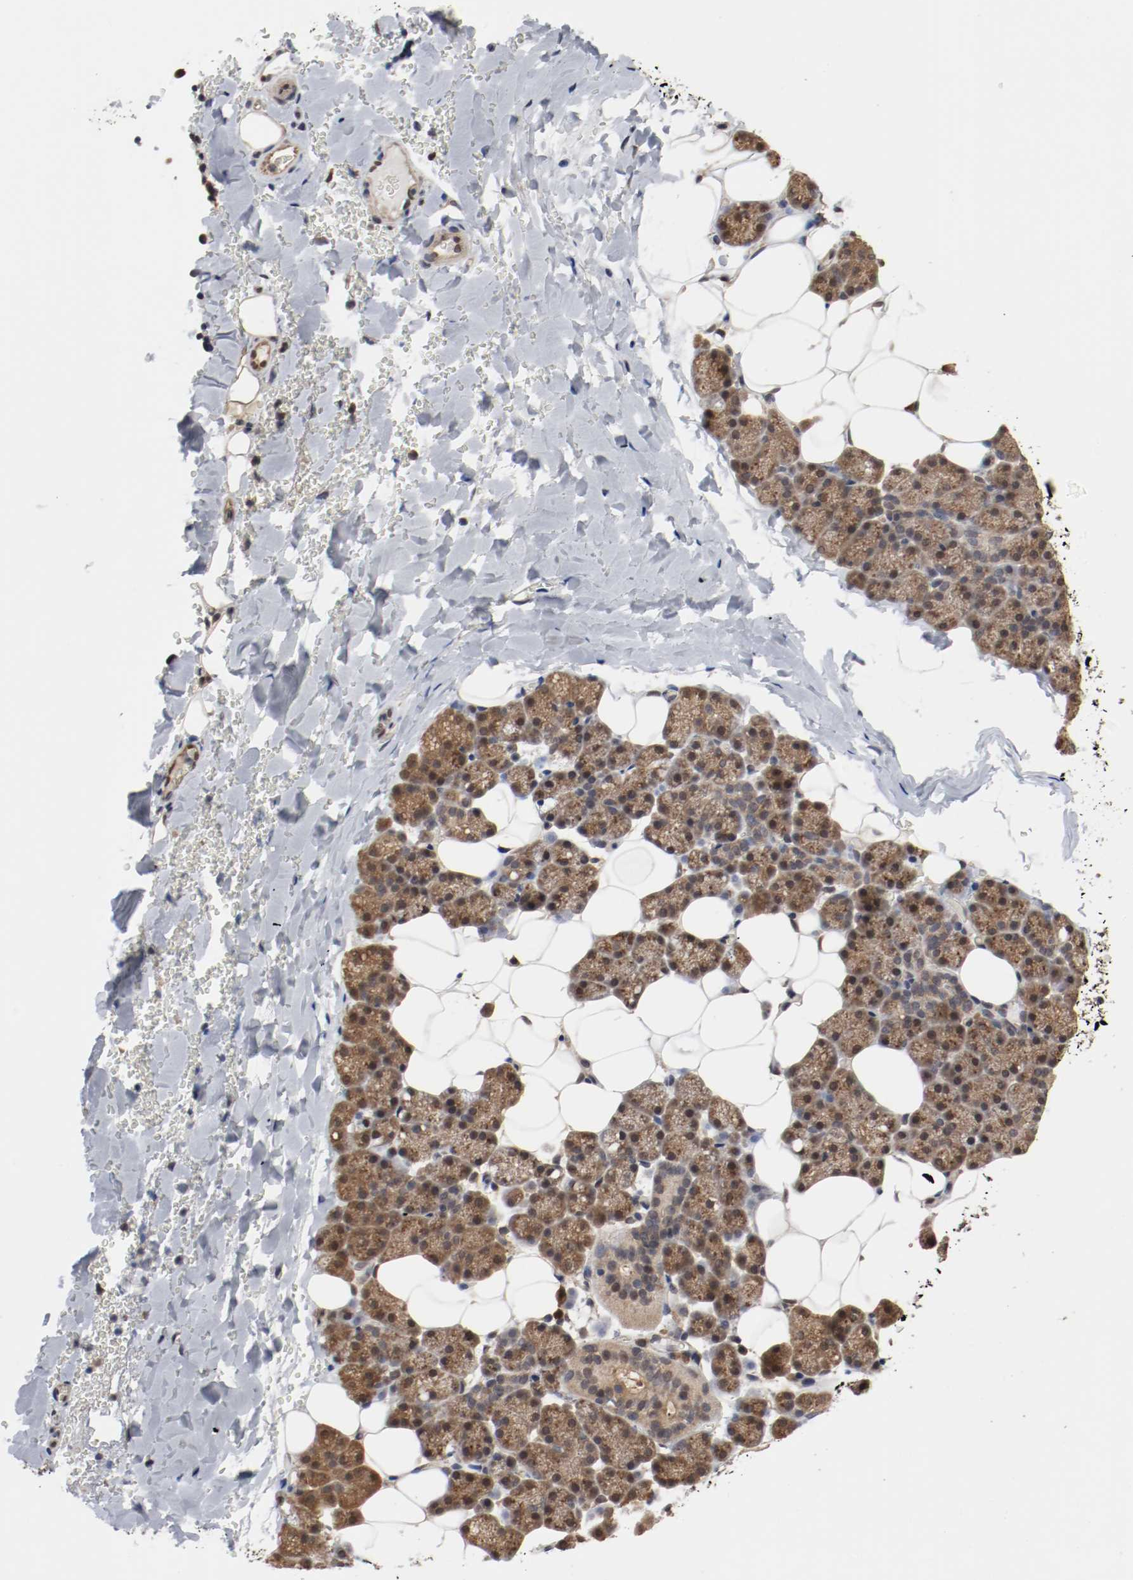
{"staining": {"intensity": "moderate", "quantity": ">75%", "location": "cytoplasmic/membranous,nuclear"}, "tissue": "salivary gland", "cell_type": "Glandular cells", "image_type": "normal", "snomed": [{"axis": "morphology", "description": "Normal tissue, NOS"}, {"axis": "topography", "description": "Lymph node"}, {"axis": "topography", "description": "Salivary gland"}], "caption": "Unremarkable salivary gland was stained to show a protein in brown. There is medium levels of moderate cytoplasmic/membranous,nuclear staining in about >75% of glandular cells. Nuclei are stained in blue.", "gene": "AFG3L2", "patient": {"sex": "male", "age": 8}}